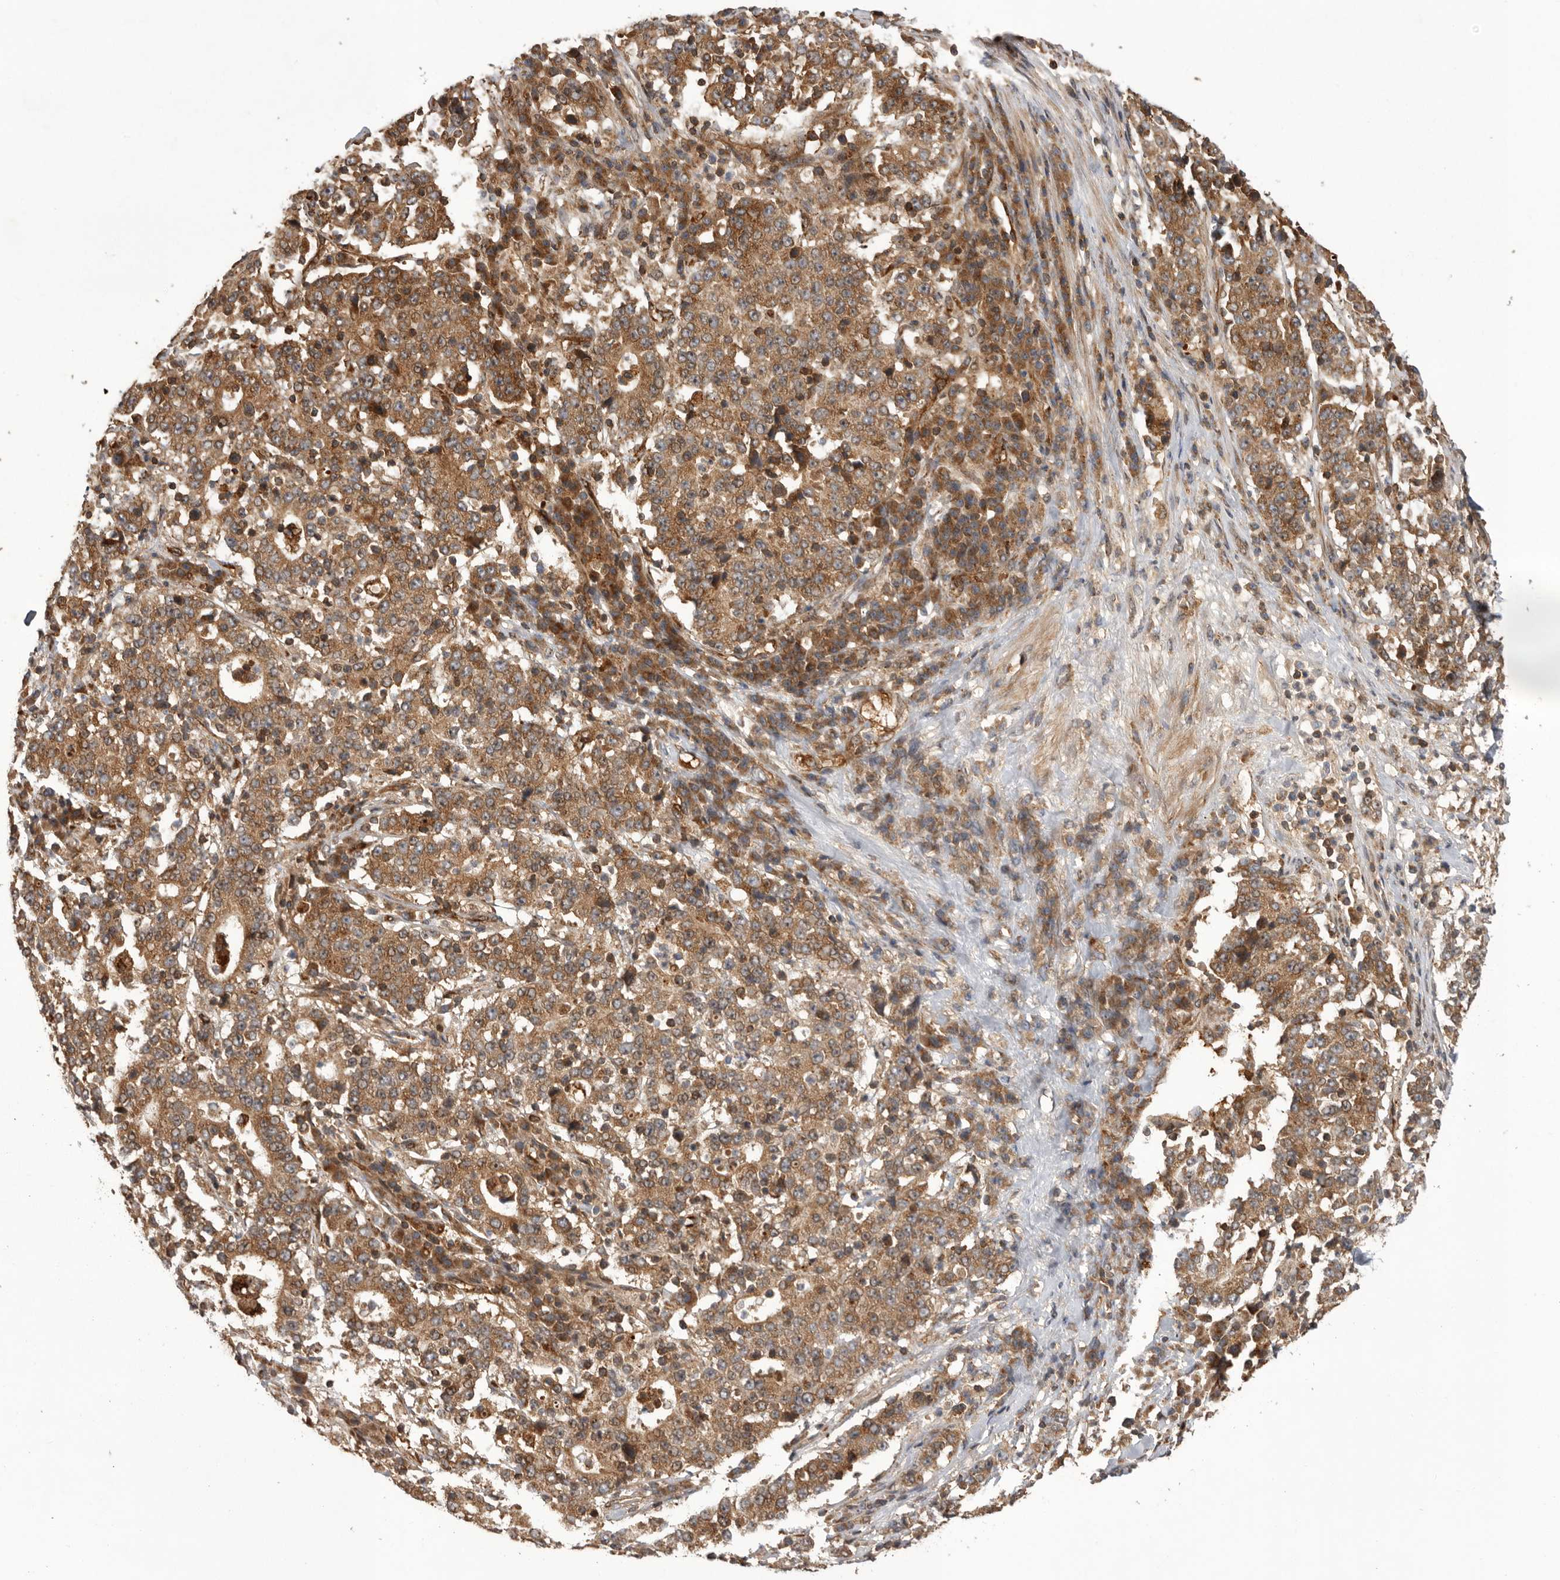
{"staining": {"intensity": "moderate", "quantity": ">75%", "location": "cytoplasmic/membranous"}, "tissue": "stomach cancer", "cell_type": "Tumor cells", "image_type": "cancer", "snomed": [{"axis": "morphology", "description": "Adenocarcinoma, NOS"}, {"axis": "topography", "description": "Stomach"}], "caption": "A micrograph showing moderate cytoplasmic/membranous expression in about >75% of tumor cells in adenocarcinoma (stomach), as visualized by brown immunohistochemical staining.", "gene": "DHDDS", "patient": {"sex": "male", "age": 59}}